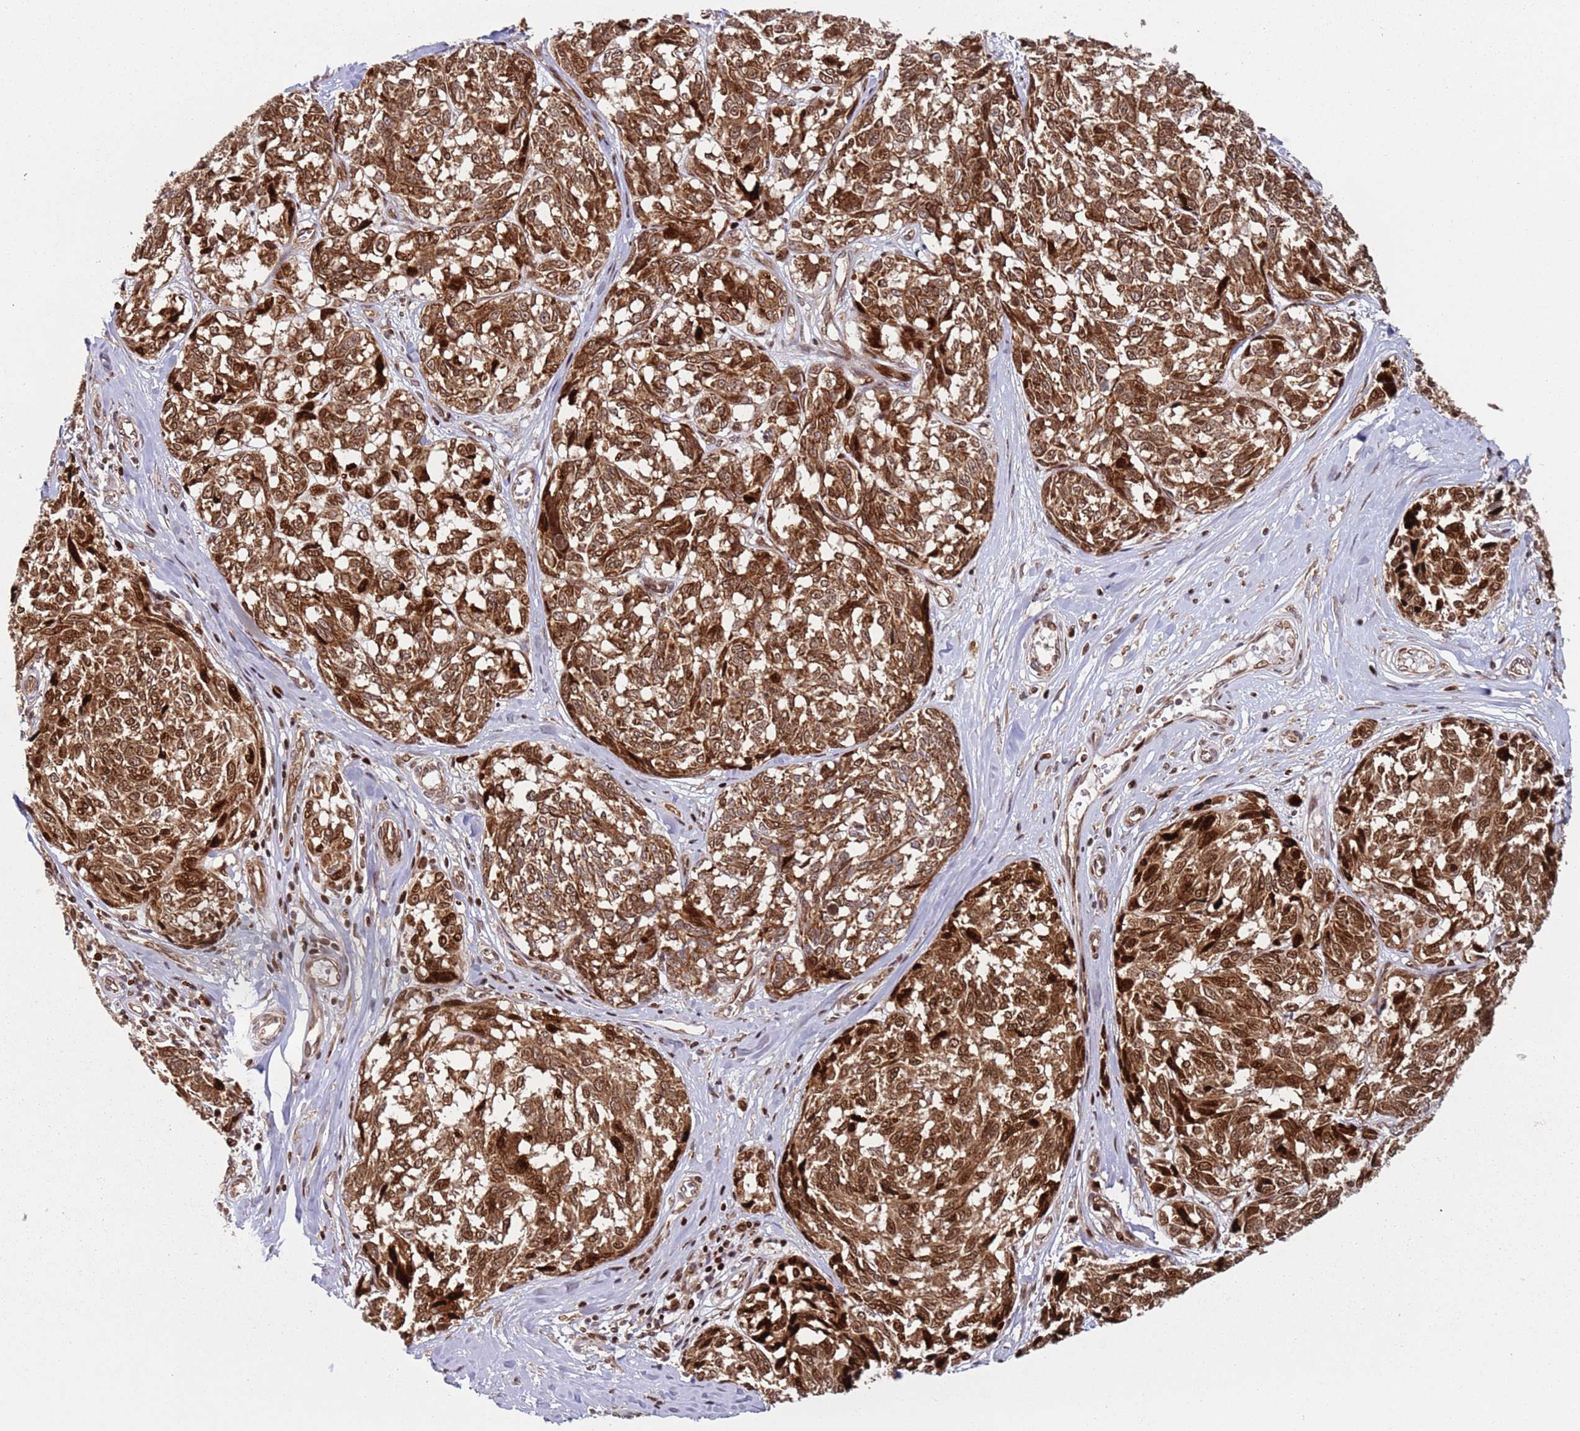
{"staining": {"intensity": "strong", "quantity": ">75%", "location": "cytoplasmic/membranous,nuclear"}, "tissue": "melanoma", "cell_type": "Tumor cells", "image_type": "cancer", "snomed": [{"axis": "morphology", "description": "Normal tissue, NOS"}, {"axis": "morphology", "description": "Malignant melanoma, NOS"}, {"axis": "topography", "description": "Skin"}], "caption": "Immunohistochemistry photomicrograph of melanoma stained for a protein (brown), which shows high levels of strong cytoplasmic/membranous and nuclear staining in about >75% of tumor cells.", "gene": "HNRNPLL", "patient": {"sex": "female", "age": 64}}